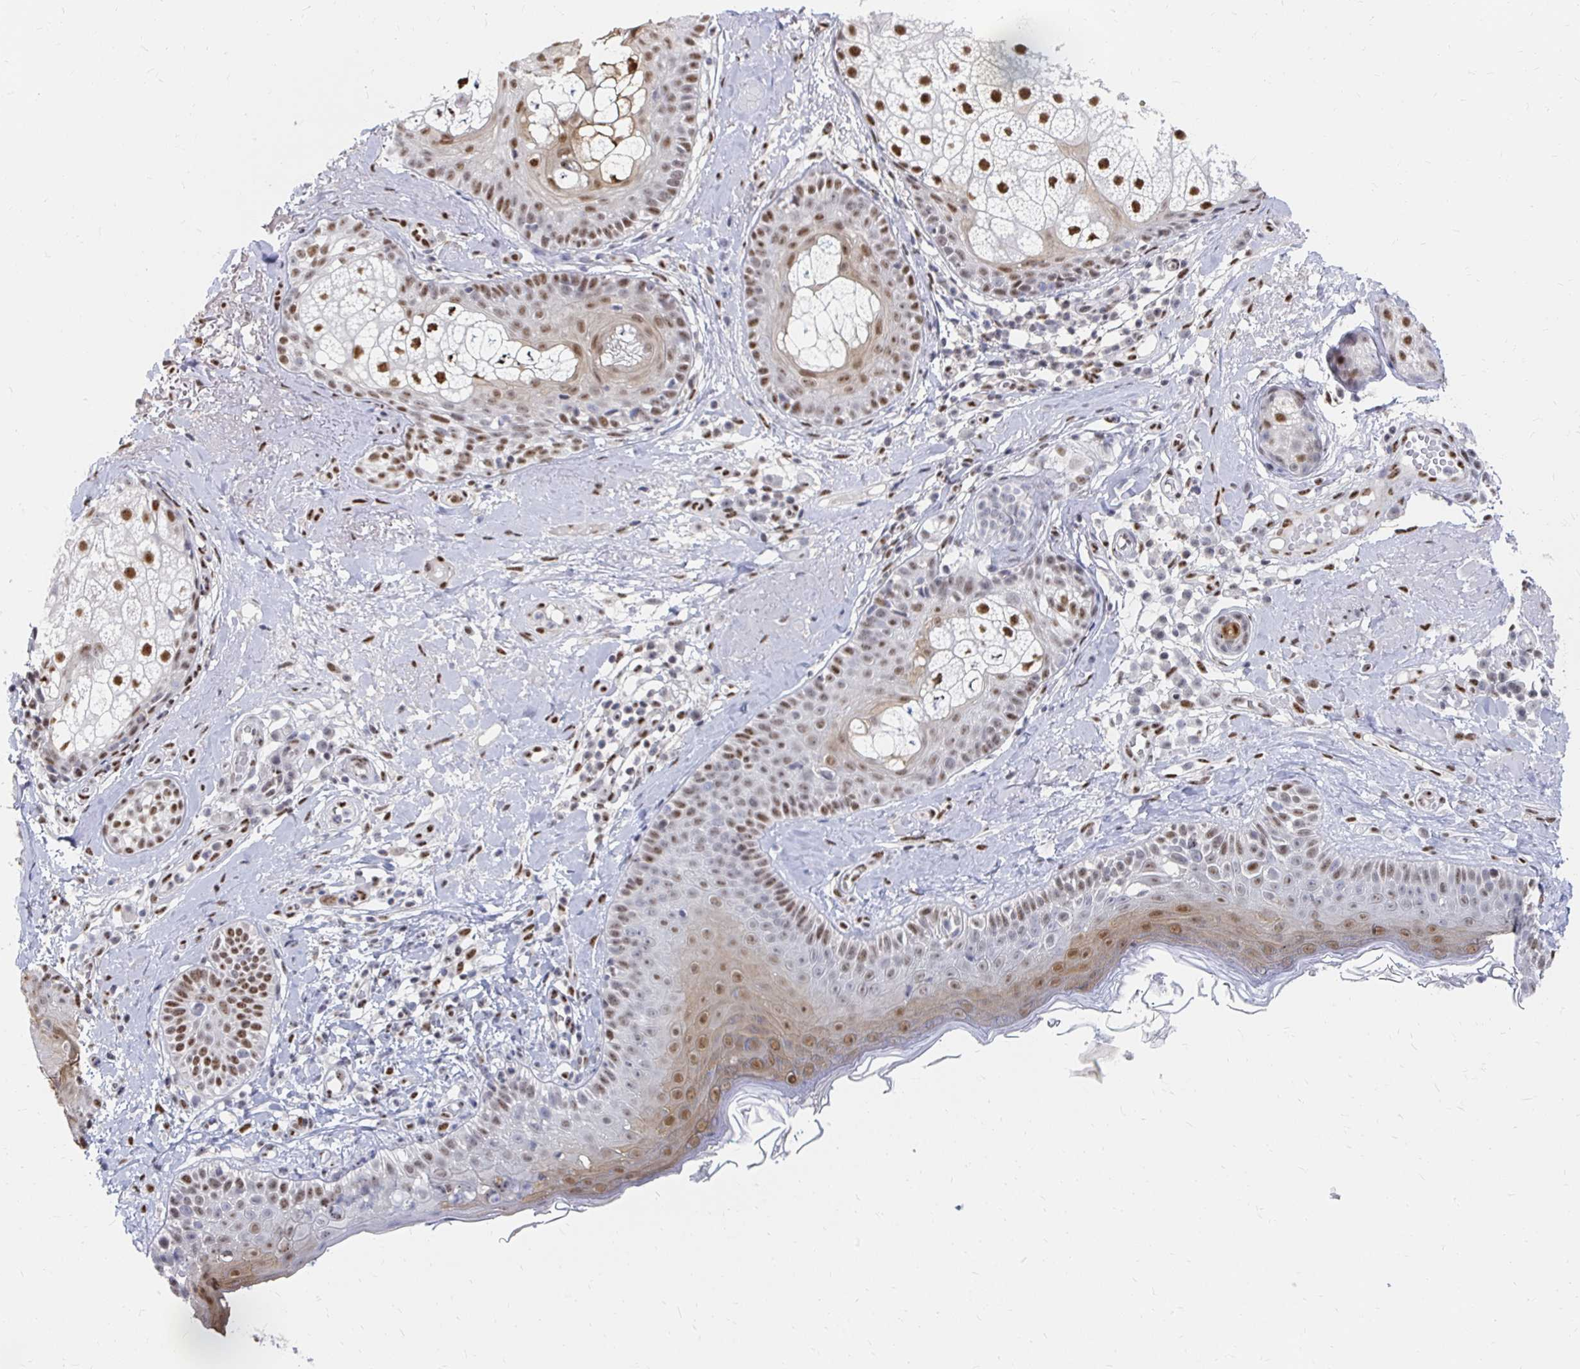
{"staining": {"intensity": "moderate", "quantity": "<25%", "location": "nuclear"}, "tissue": "skin", "cell_type": "Fibroblasts", "image_type": "normal", "snomed": [{"axis": "morphology", "description": "Normal tissue, NOS"}, {"axis": "topography", "description": "Skin"}], "caption": "A histopathology image of skin stained for a protein reveals moderate nuclear brown staining in fibroblasts. (DAB IHC, brown staining for protein, blue staining for nuclei).", "gene": "CLIC3", "patient": {"sex": "male", "age": 73}}